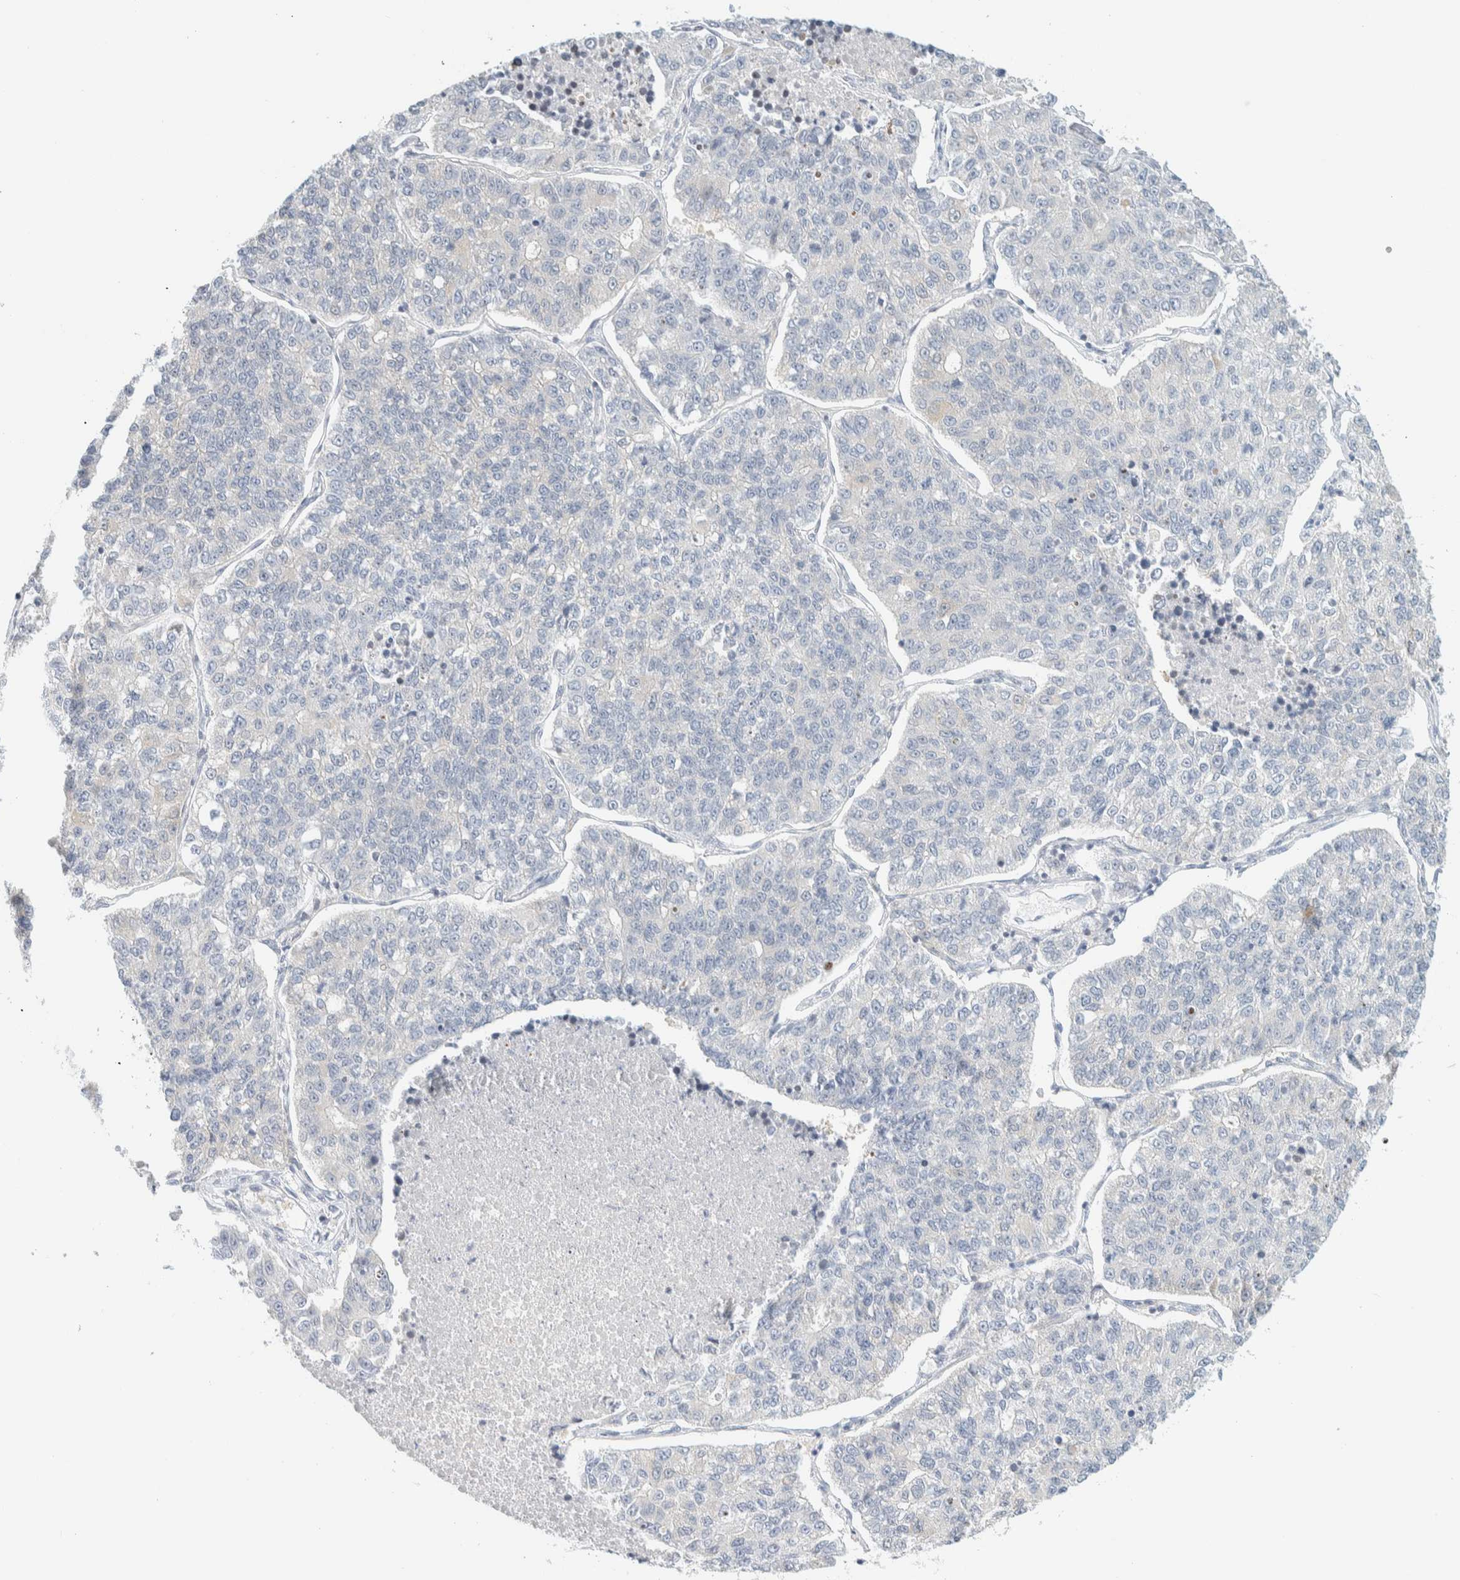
{"staining": {"intensity": "negative", "quantity": "none", "location": "none"}, "tissue": "lung cancer", "cell_type": "Tumor cells", "image_type": "cancer", "snomed": [{"axis": "morphology", "description": "Adenocarcinoma, NOS"}, {"axis": "topography", "description": "Lung"}], "caption": "This is a photomicrograph of immunohistochemistry (IHC) staining of lung cancer, which shows no expression in tumor cells.", "gene": "PCYT2", "patient": {"sex": "male", "age": 49}}